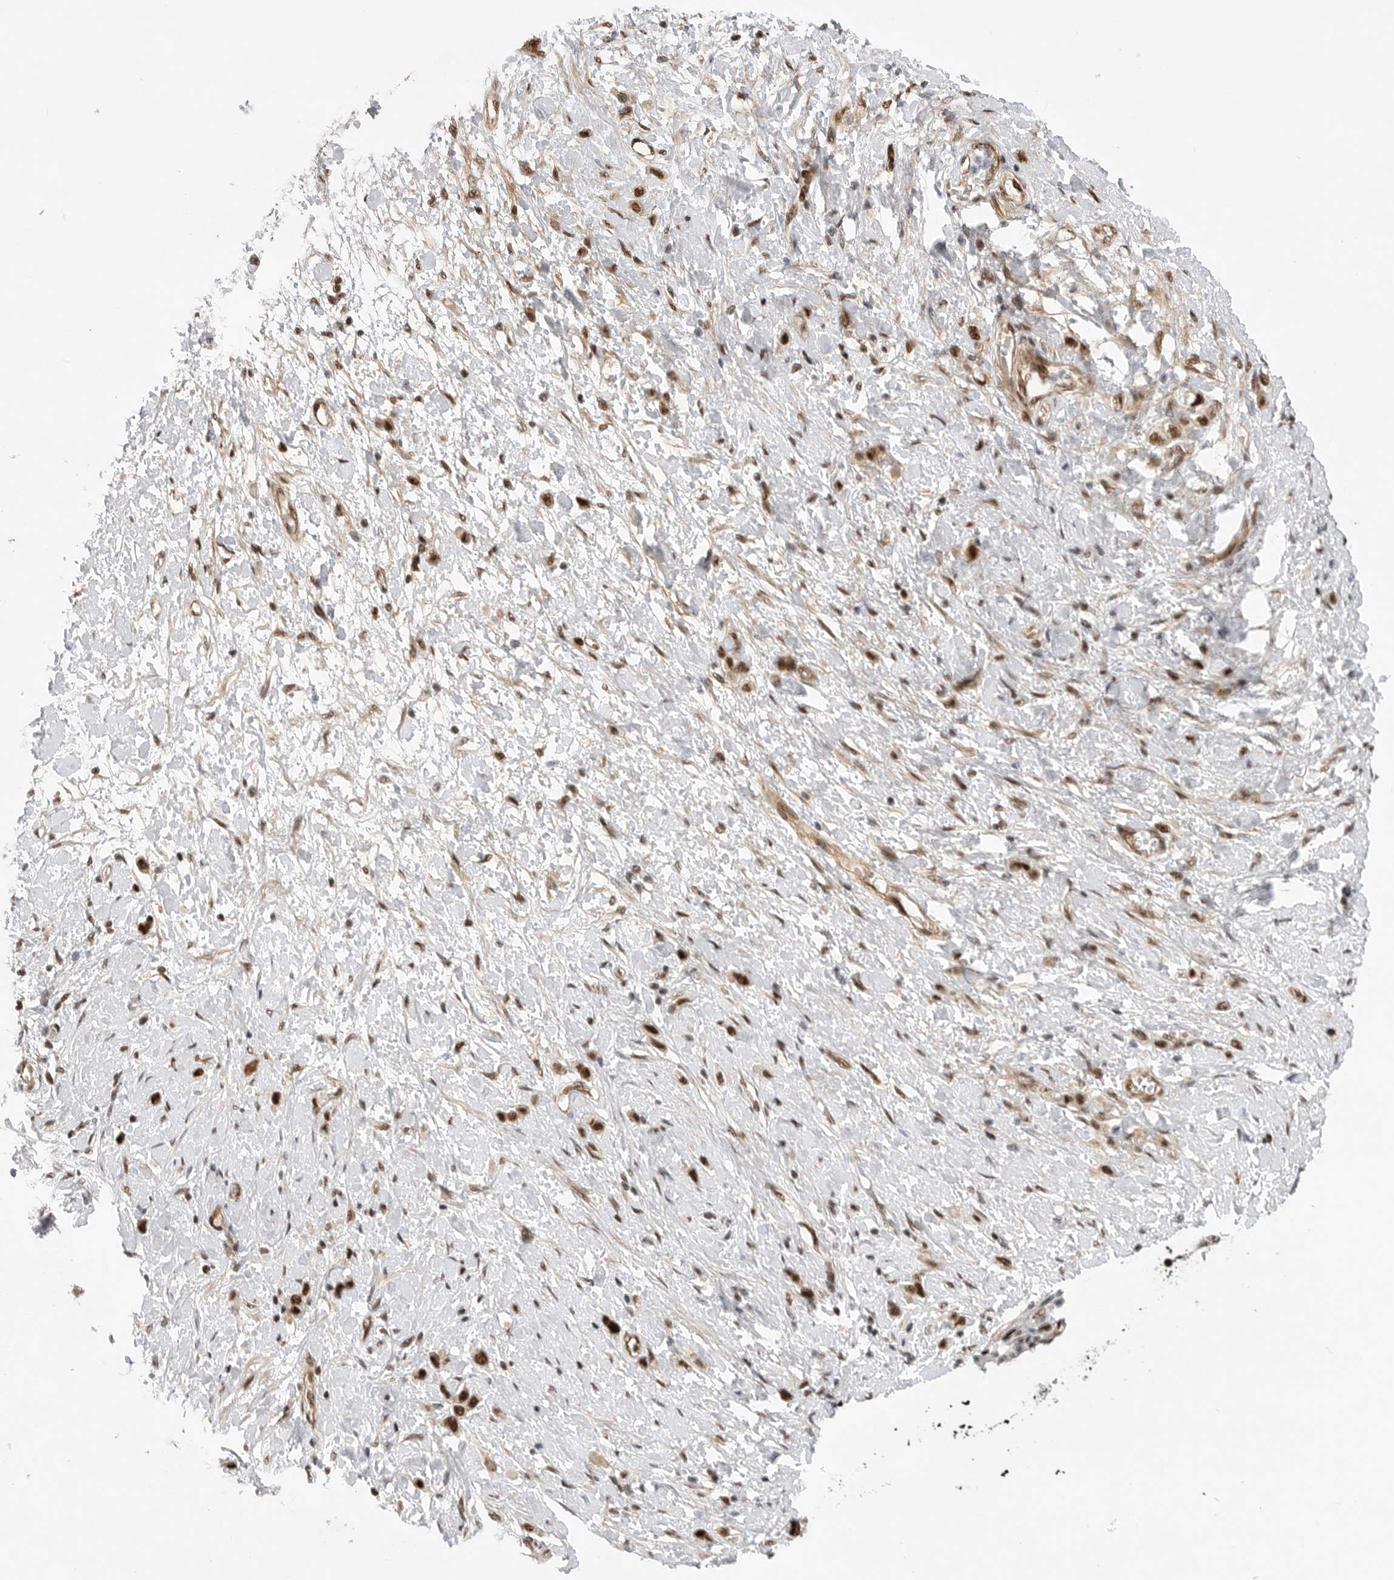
{"staining": {"intensity": "strong", "quantity": ">75%", "location": "nuclear"}, "tissue": "stomach cancer", "cell_type": "Tumor cells", "image_type": "cancer", "snomed": [{"axis": "morphology", "description": "Adenocarcinoma, NOS"}, {"axis": "topography", "description": "Stomach"}], "caption": "Brown immunohistochemical staining in adenocarcinoma (stomach) reveals strong nuclear staining in approximately >75% of tumor cells.", "gene": "GPATCH2", "patient": {"sex": "female", "age": 65}}